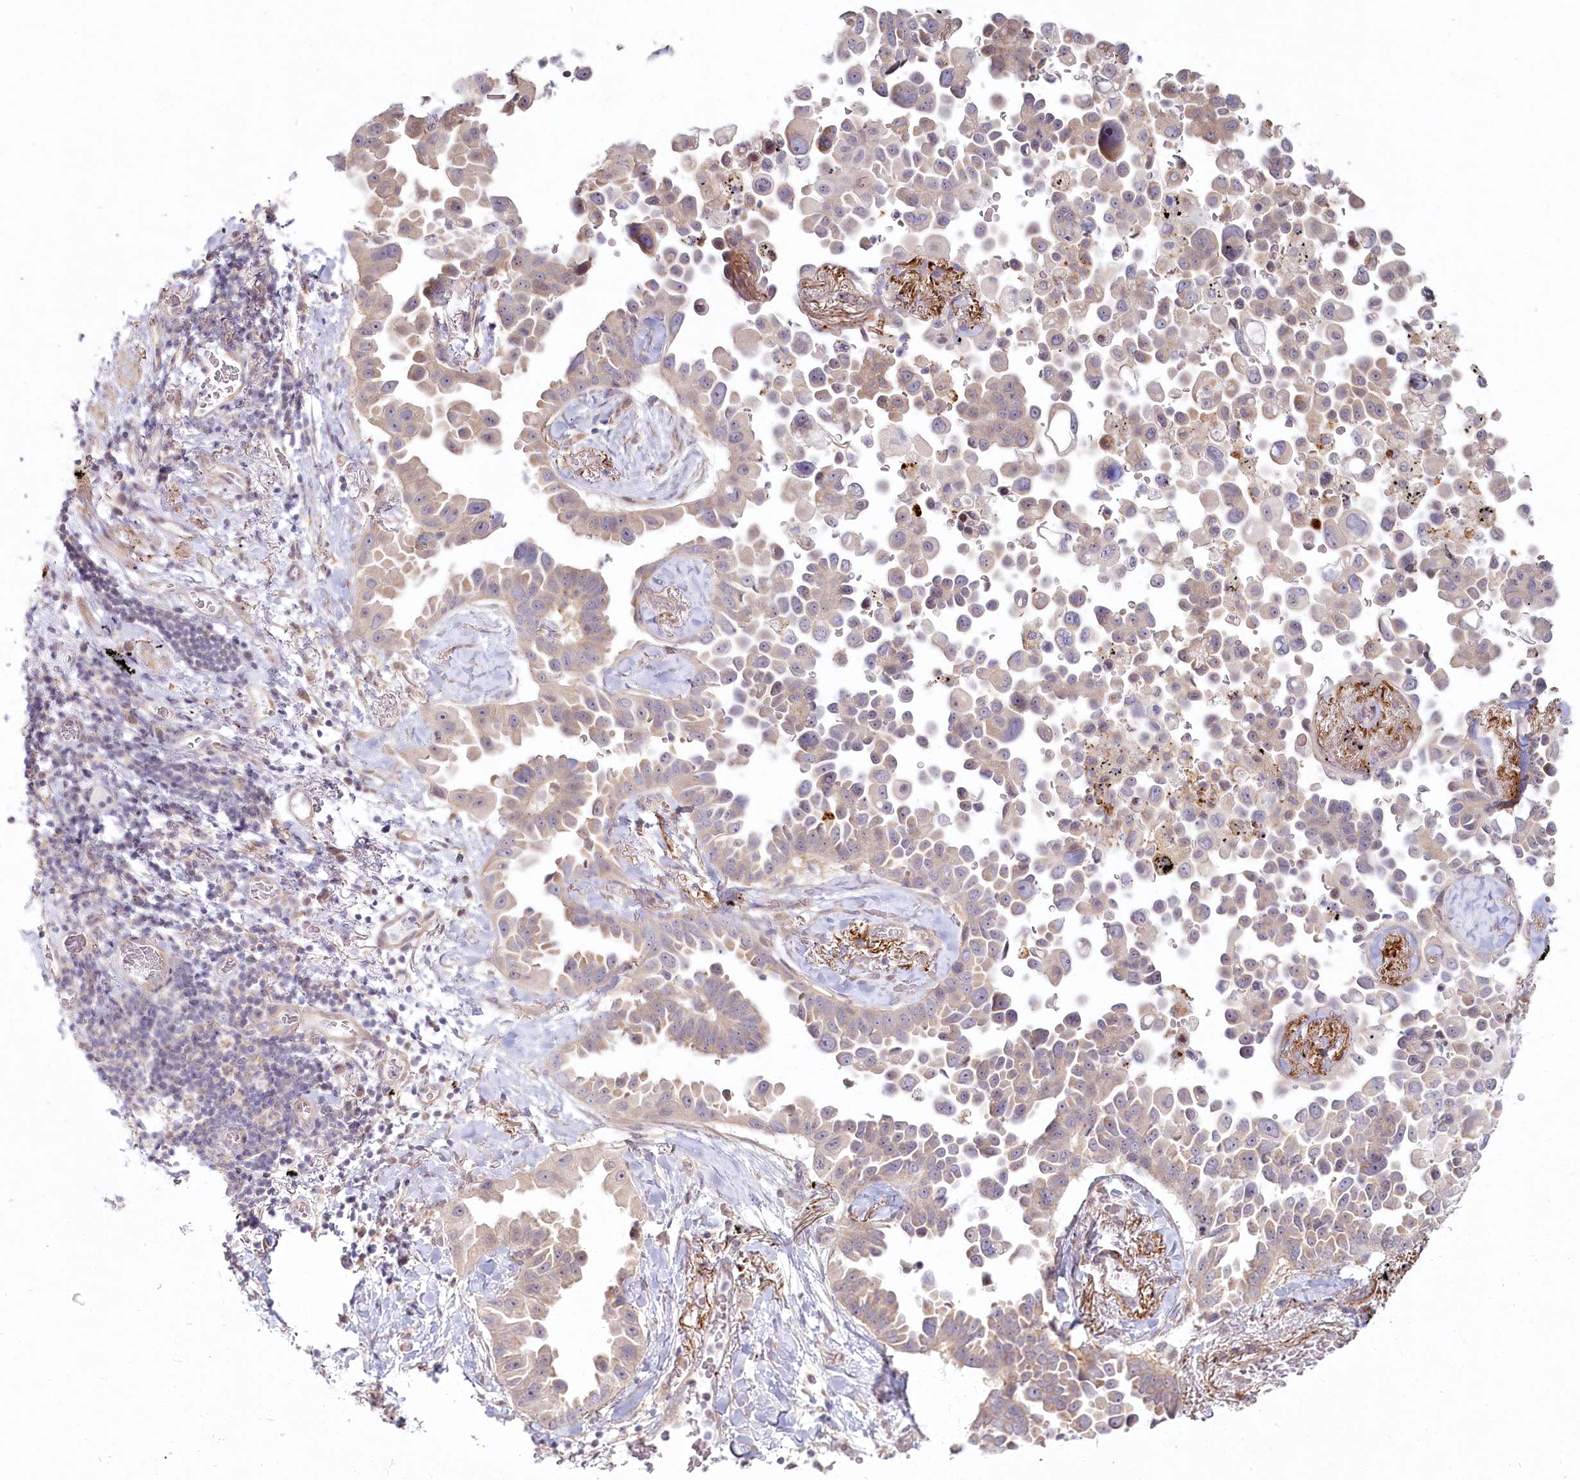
{"staining": {"intensity": "negative", "quantity": "none", "location": "none"}, "tissue": "lung cancer", "cell_type": "Tumor cells", "image_type": "cancer", "snomed": [{"axis": "morphology", "description": "Adenocarcinoma, NOS"}, {"axis": "topography", "description": "Lung"}], "caption": "The image displays no staining of tumor cells in adenocarcinoma (lung).", "gene": "SPINK13", "patient": {"sex": "female", "age": 67}}